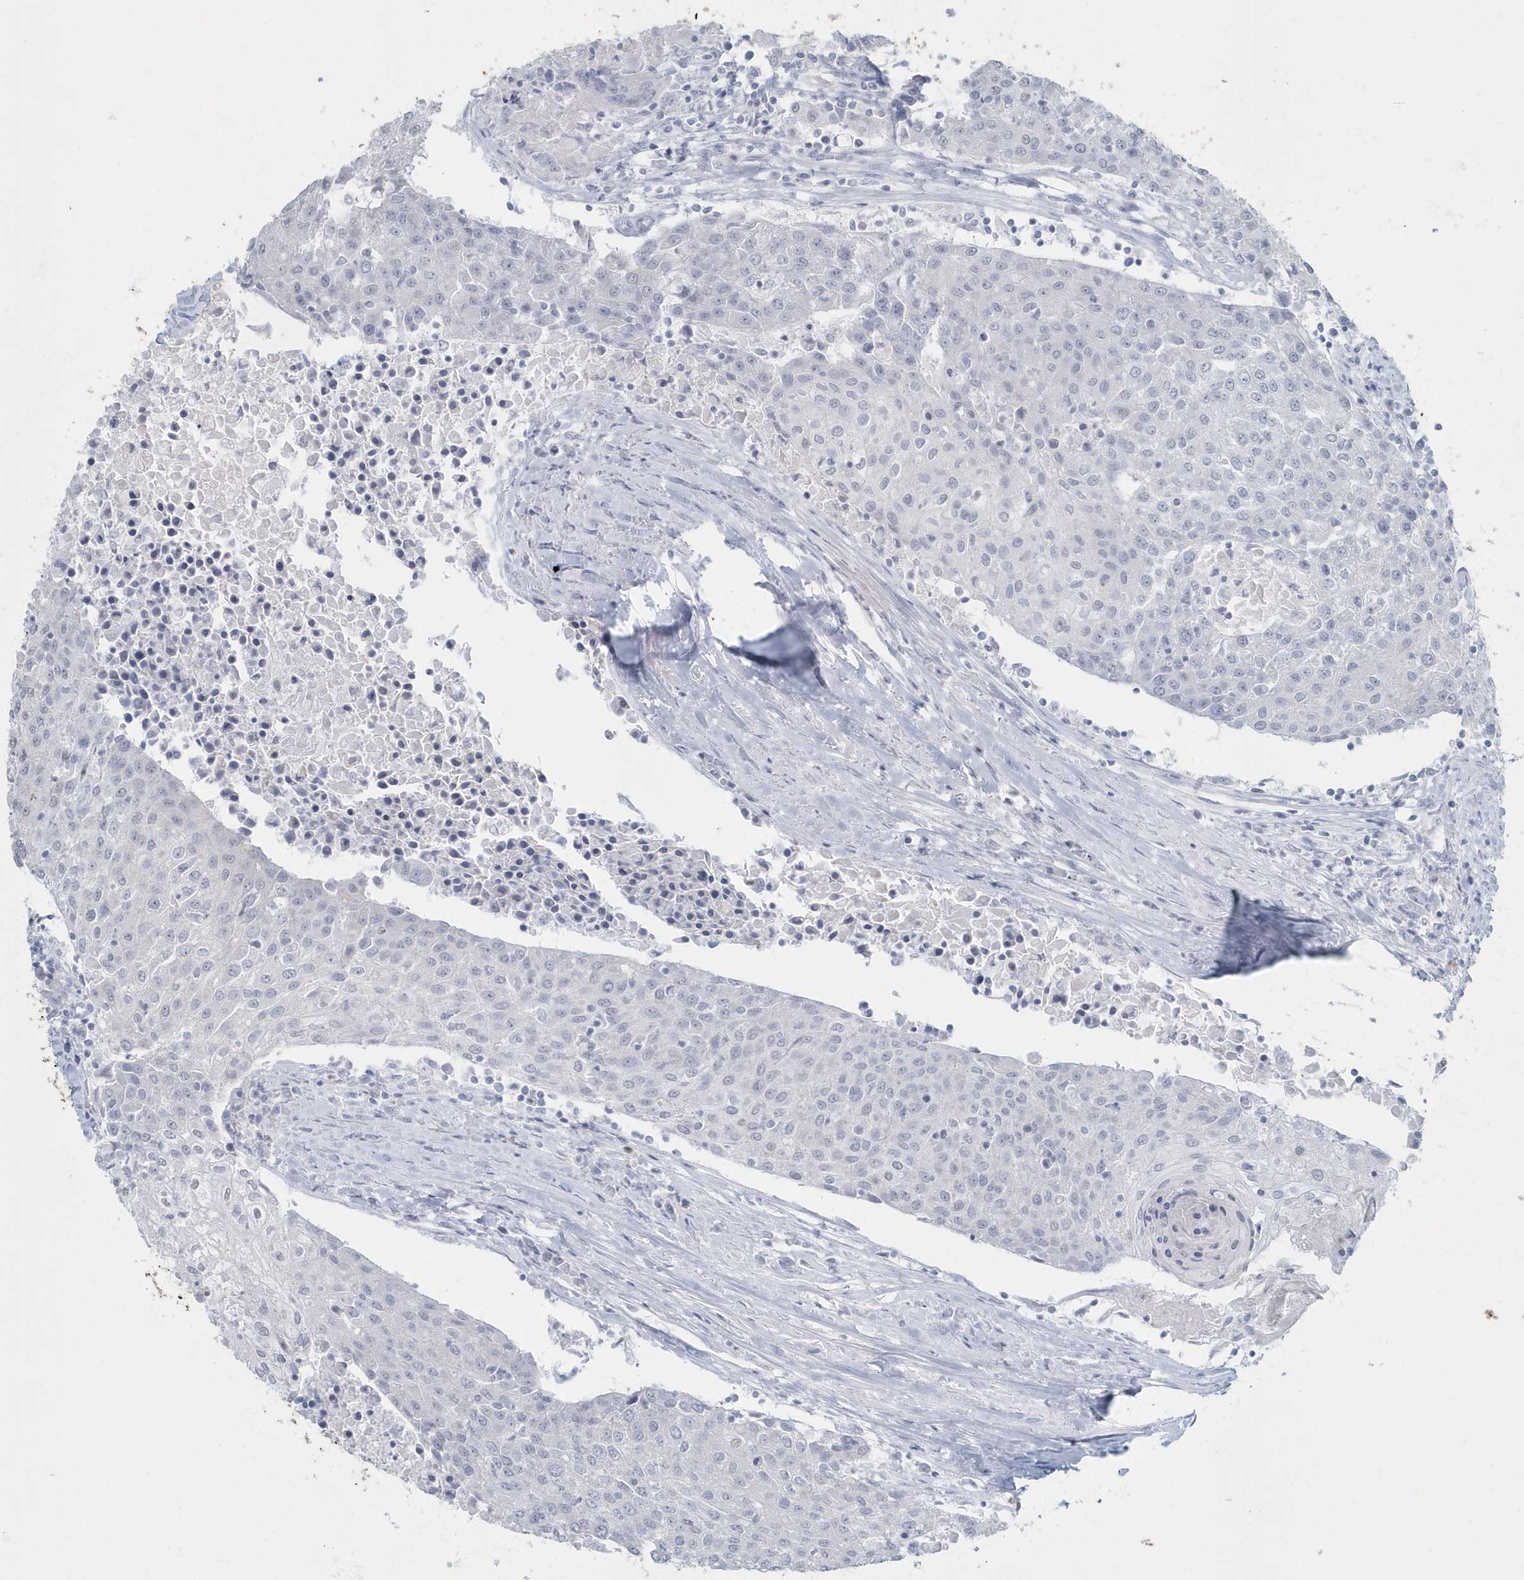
{"staining": {"intensity": "negative", "quantity": "none", "location": "none"}, "tissue": "urothelial cancer", "cell_type": "Tumor cells", "image_type": "cancer", "snomed": [{"axis": "morphology", "description": "Urothelial carcinoma, High grade"}, {"axis": "topography", "description": "Urinary bladder"}], "caption": "An immunohistochemistry (IHC) histopathology image of urothelial carcinoma (high-grade) is shown. There is no staining in tumor cells of urothelial carcinoma (high-grade). (Stains: DAB (3,3'-diaminobenzidine) IHC with hematoxylin counter stain, Microscopy: brightfield microscopy at high magnification).", "gene": "MYOT", "patient": {"sex": "female", "age": 85}}